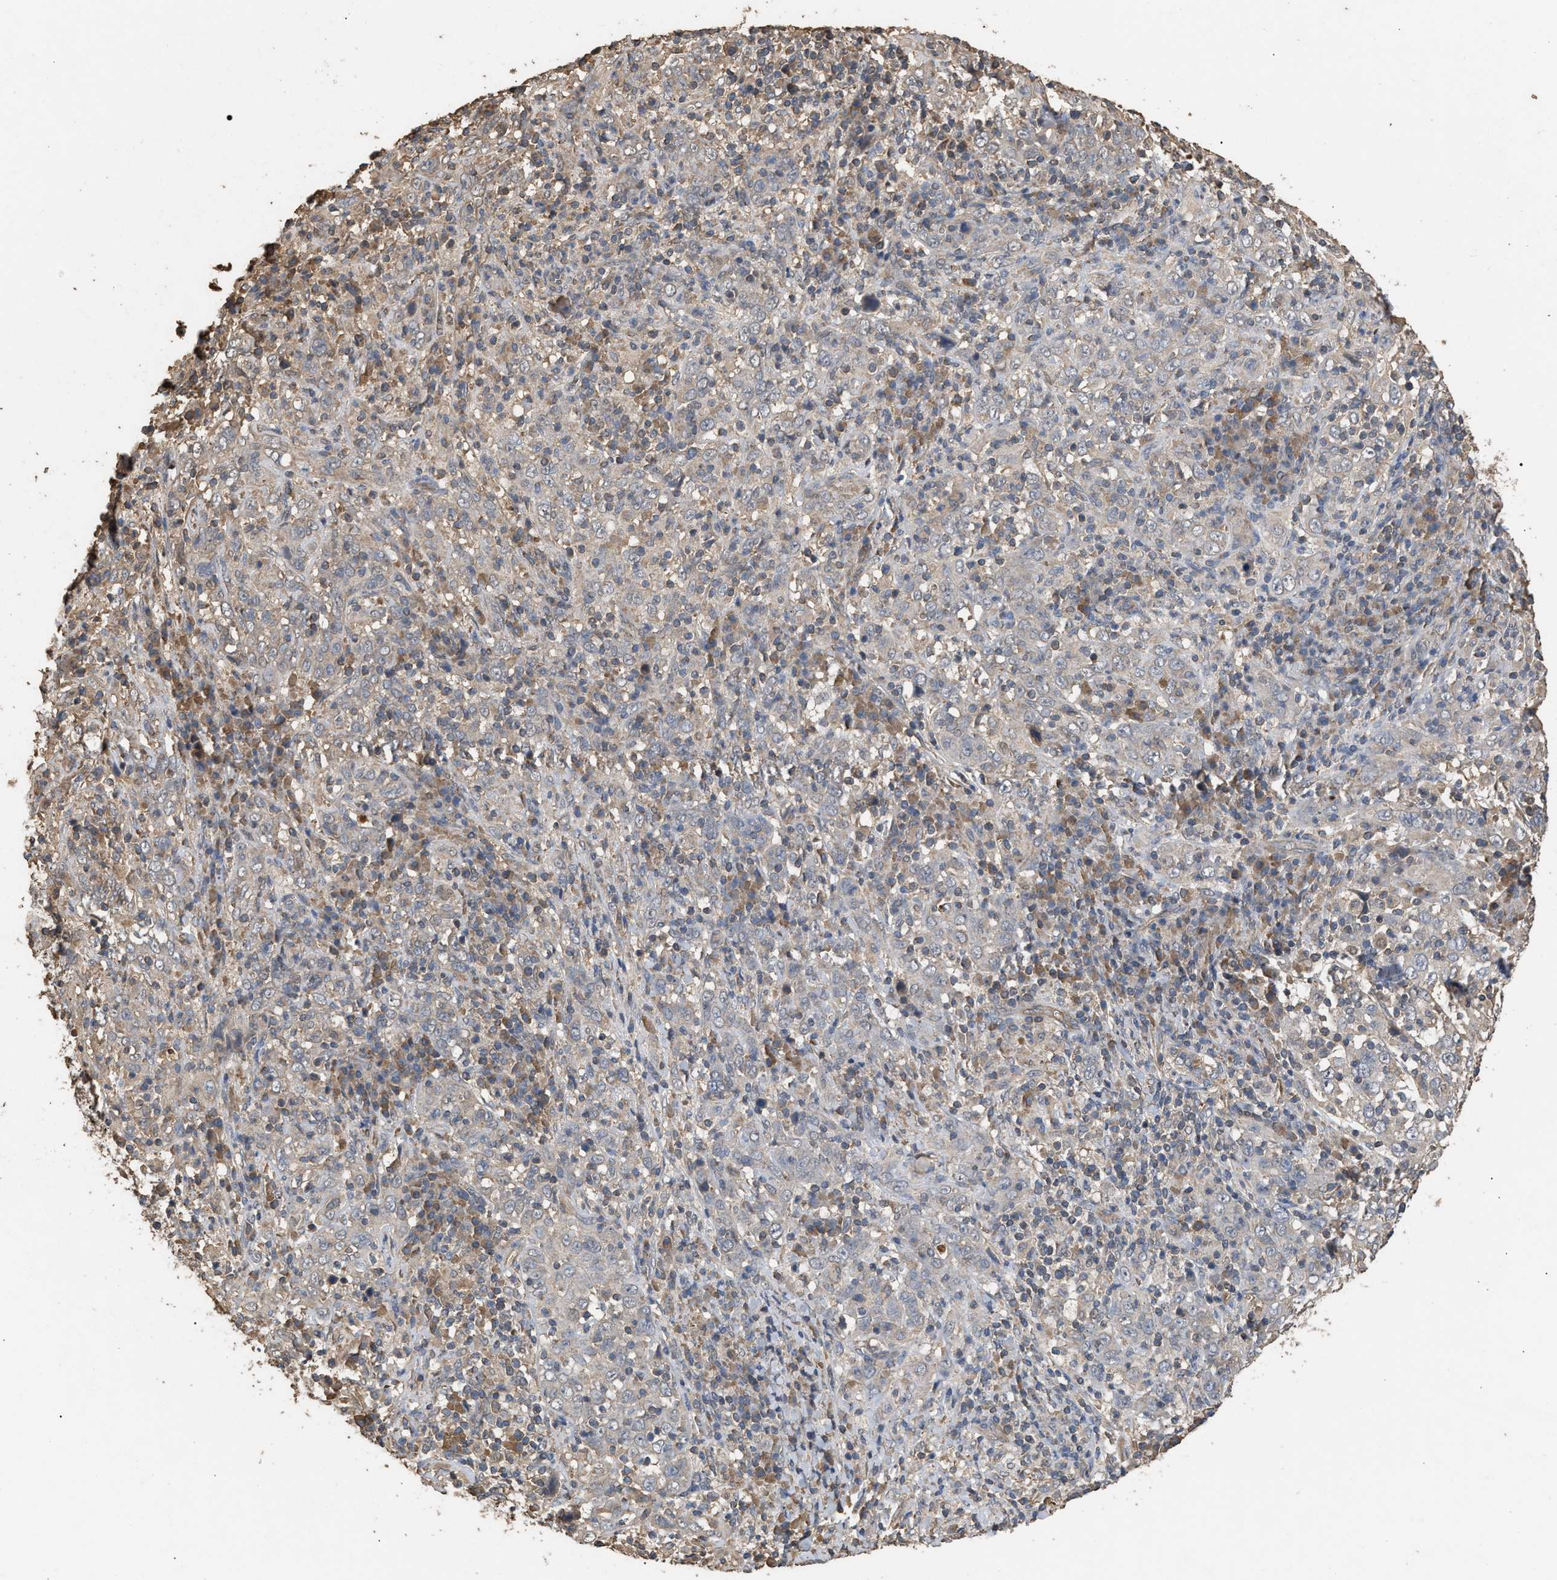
{"staining": {"intensity": "negative", "quantity": "none", "location": "none"}, "tissue": "cervical cancer", "cell_type": "Tumor cells", "image_type": "cancer", "snomed": [{"axis": "morphology", "description": "Squamous cell carcinoma, NOS"}, {"axis": "topography", "description": "Cervix"}], "caption": "A high-resolution histopathology image shows immunohistochemistry (IHC) staining of cervical squamous cell carcinoma, which reveals no significant expression in tumor cells. (IHC, brightfield microscopy, high magnification).", "gene": "HTRA3", "patient": {"sex": "female", "age": 46}}